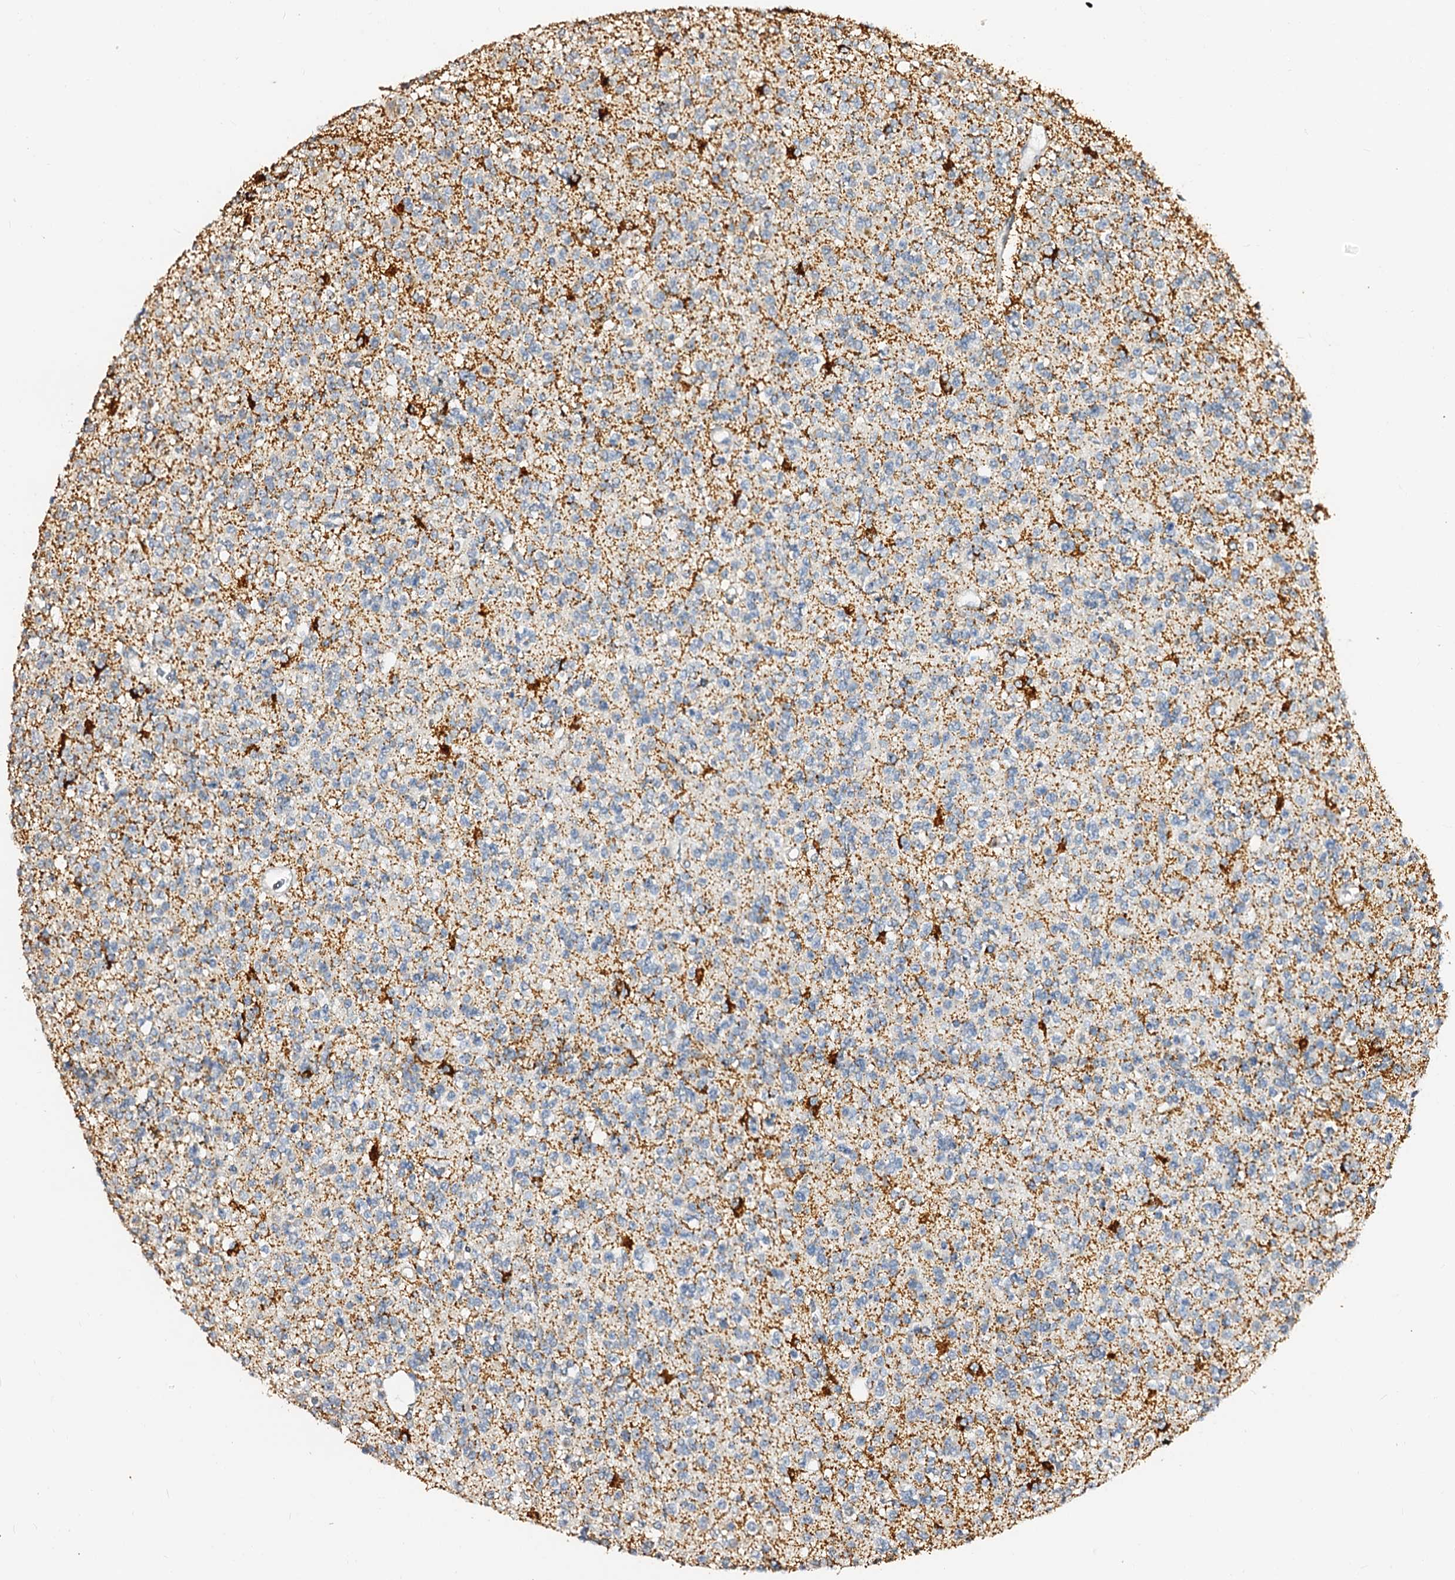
{"staining": {"intensity": "negative", "quantity": "none", "location": "none"}, "tissue": "glioma", "cell_type": "Tumor cells", "image_type": "cancer", "snomed": [{"axis": "morphology", "description": "Glioma, malignant, High grade"}, {"axis": "topography", "description": "Brain"}], "caption": "Human glioma stained for a protein using immunohistochemistry (IHC) exhibits no expression in tumor cells.", "gene": "MAOB", "patient": {"sex": "male", "age": 34}}